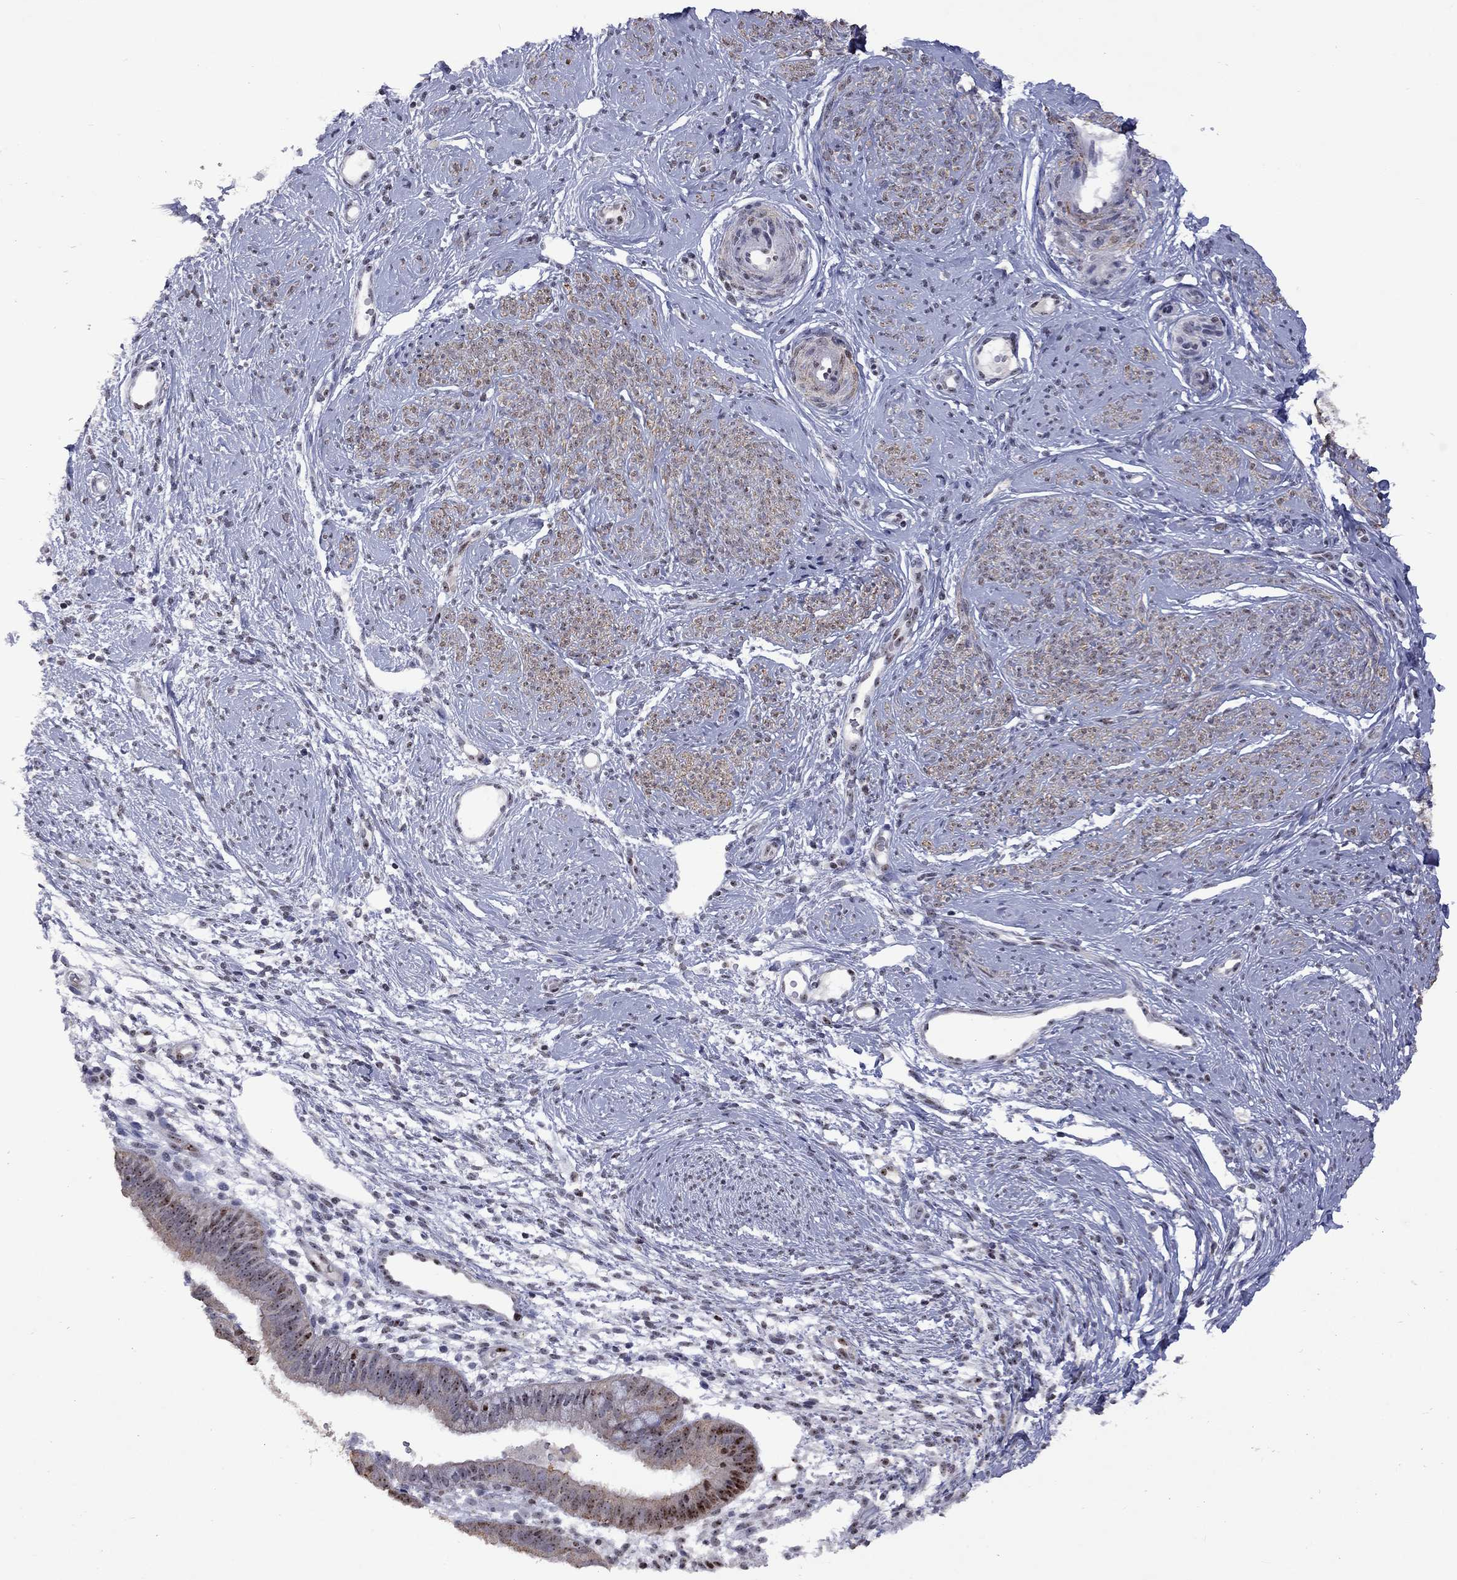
{"staining": {"intensity": "moderate", "quantity": "25%-75%", "location": "cytoplasmic/membranous,nuclear"}, "tissue": "smooth muscle", "cell_type": "Smooth muscle cells", "image_type": "normal", "snomed": [{"axis": "morphology", "description": "Normal tissue, NOS"}, {"axis": "topography", "description": "Smooth muscle"}], "caption": "Smooth muscle cells reveal medium levels of moderate cytoplasmic/membranous,nuclear expression in approximately 25%-75% of cells in normal human smooth muscle.", "gene": "SPOUT1", "patient": {"sex": "female", "age": 48}}